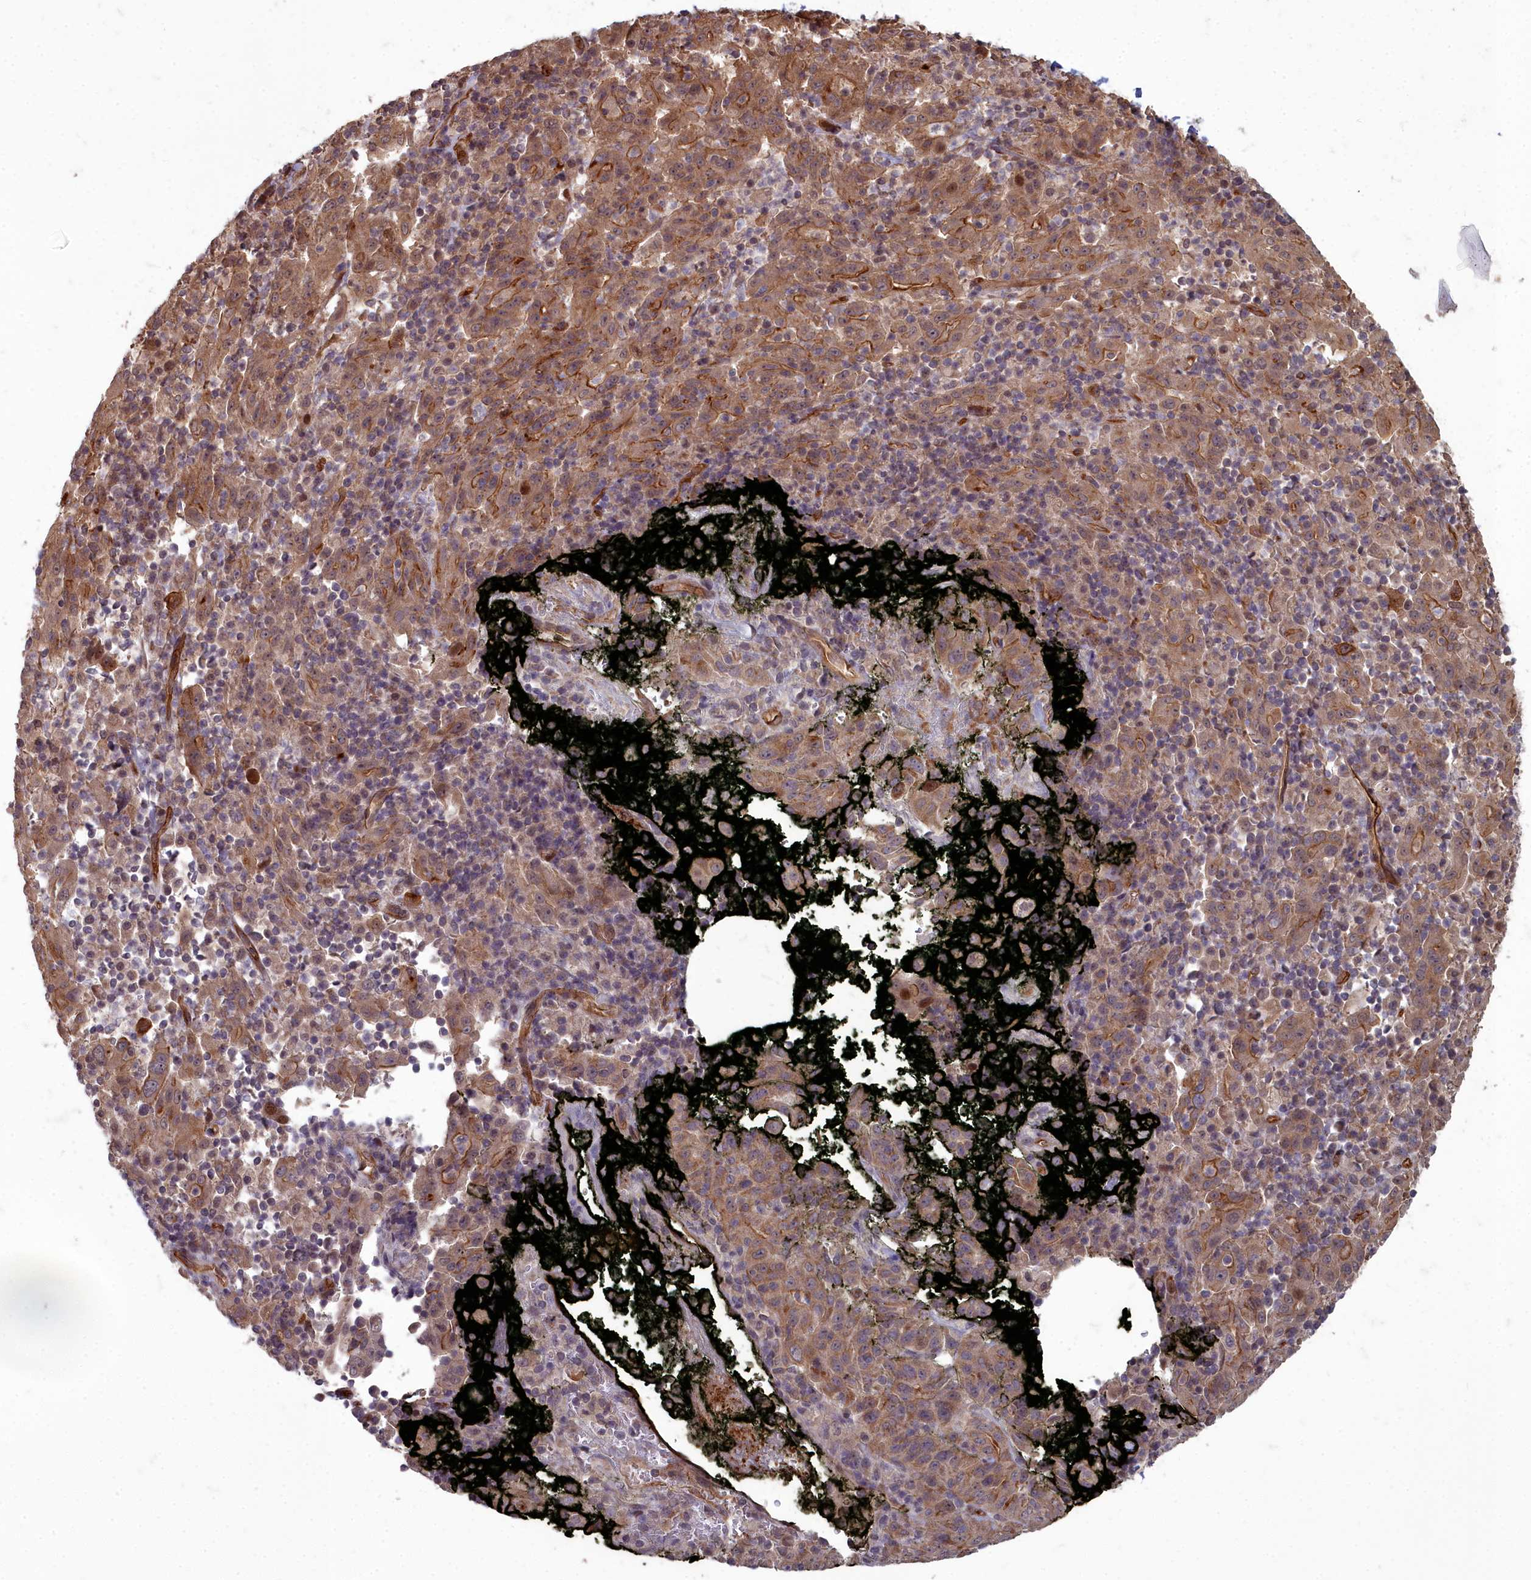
{"staining": {"intensity": "moderate", "quantity": "25%-75%", "location": "cytoplasmic/membranous"}, "tissue": "pancreatic cancer", "cell_type": "Tumor cells", "image_type": "cancer", "snomed": [{"axis": "morphology", "description": "Adenocarcinoma, NOS"}, {"axis": "topography", "description": "Pancreas"}], "caption": "Immunohistochemical staining of pancreatic adenocarcinoma reveals medium levels of moderate cytoplasmic/membranous expression in about 25%-75% of tumor cells.", "gene": "TSPYL4", "patient": {"sex": "male", "age": 63}}